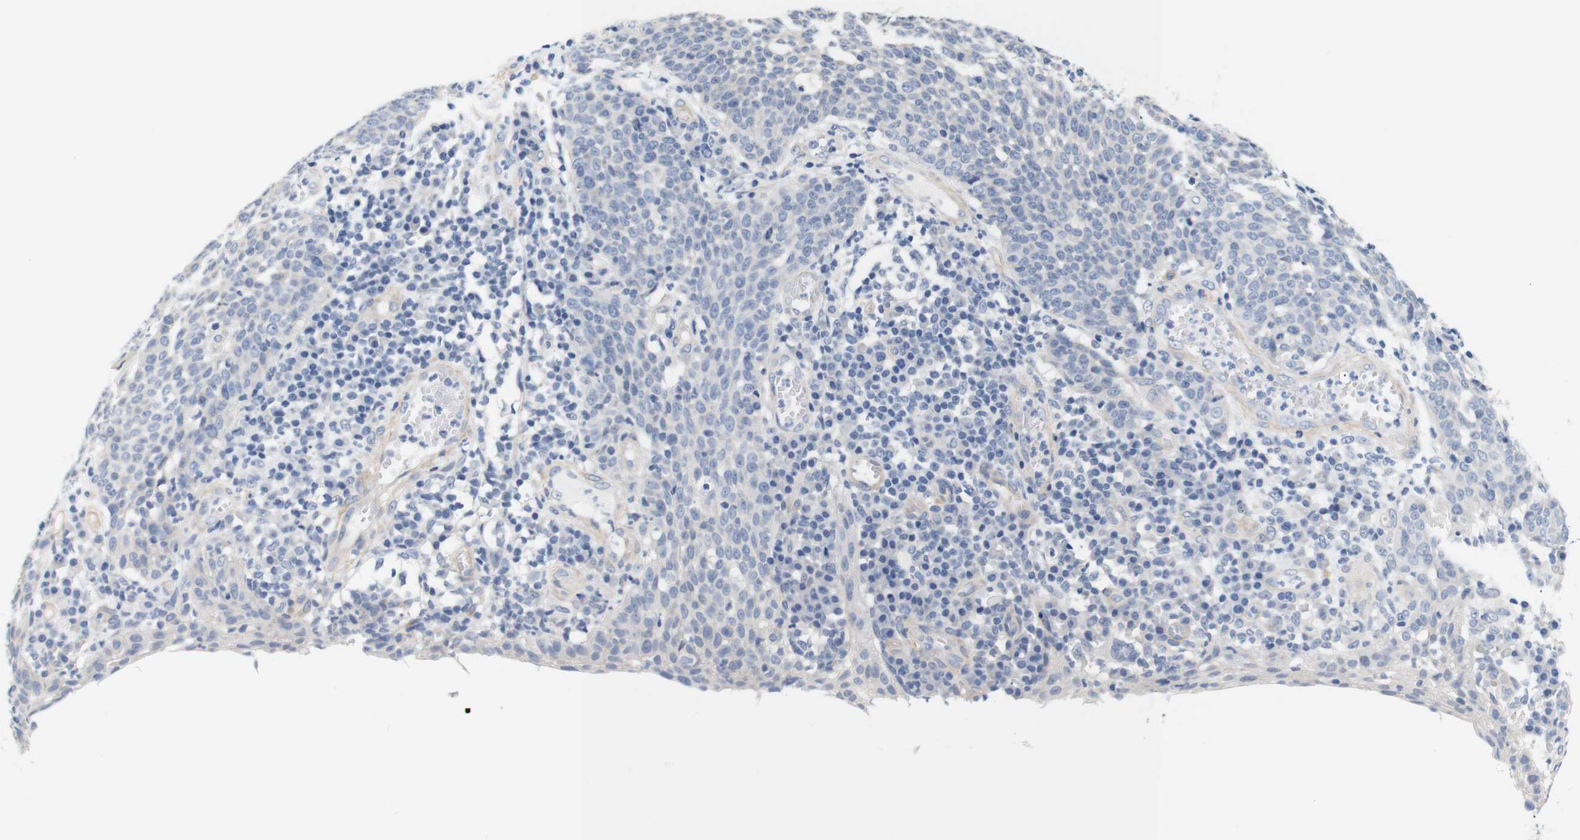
{"staining": {"intensity": "negative", "quantity": "none", "location": "none"}, "tissue": "cervical cancer", "cell_type": "Tumor cells", "image_type": "cancer", "snomed": [{"axis": "morphology", "description": "Squamous cell carcinoma, NOS"}, {"axis": "topography", "description": "Cervix"}], "caption": "High power microscopy photomicrograph of an immunohistochemistry (IHC) photomicrograph of cervical cancer, revealing no significant expression in tumor cells.", "gene": "STMN3", "patient": {"sex": "female", "age": 34}}